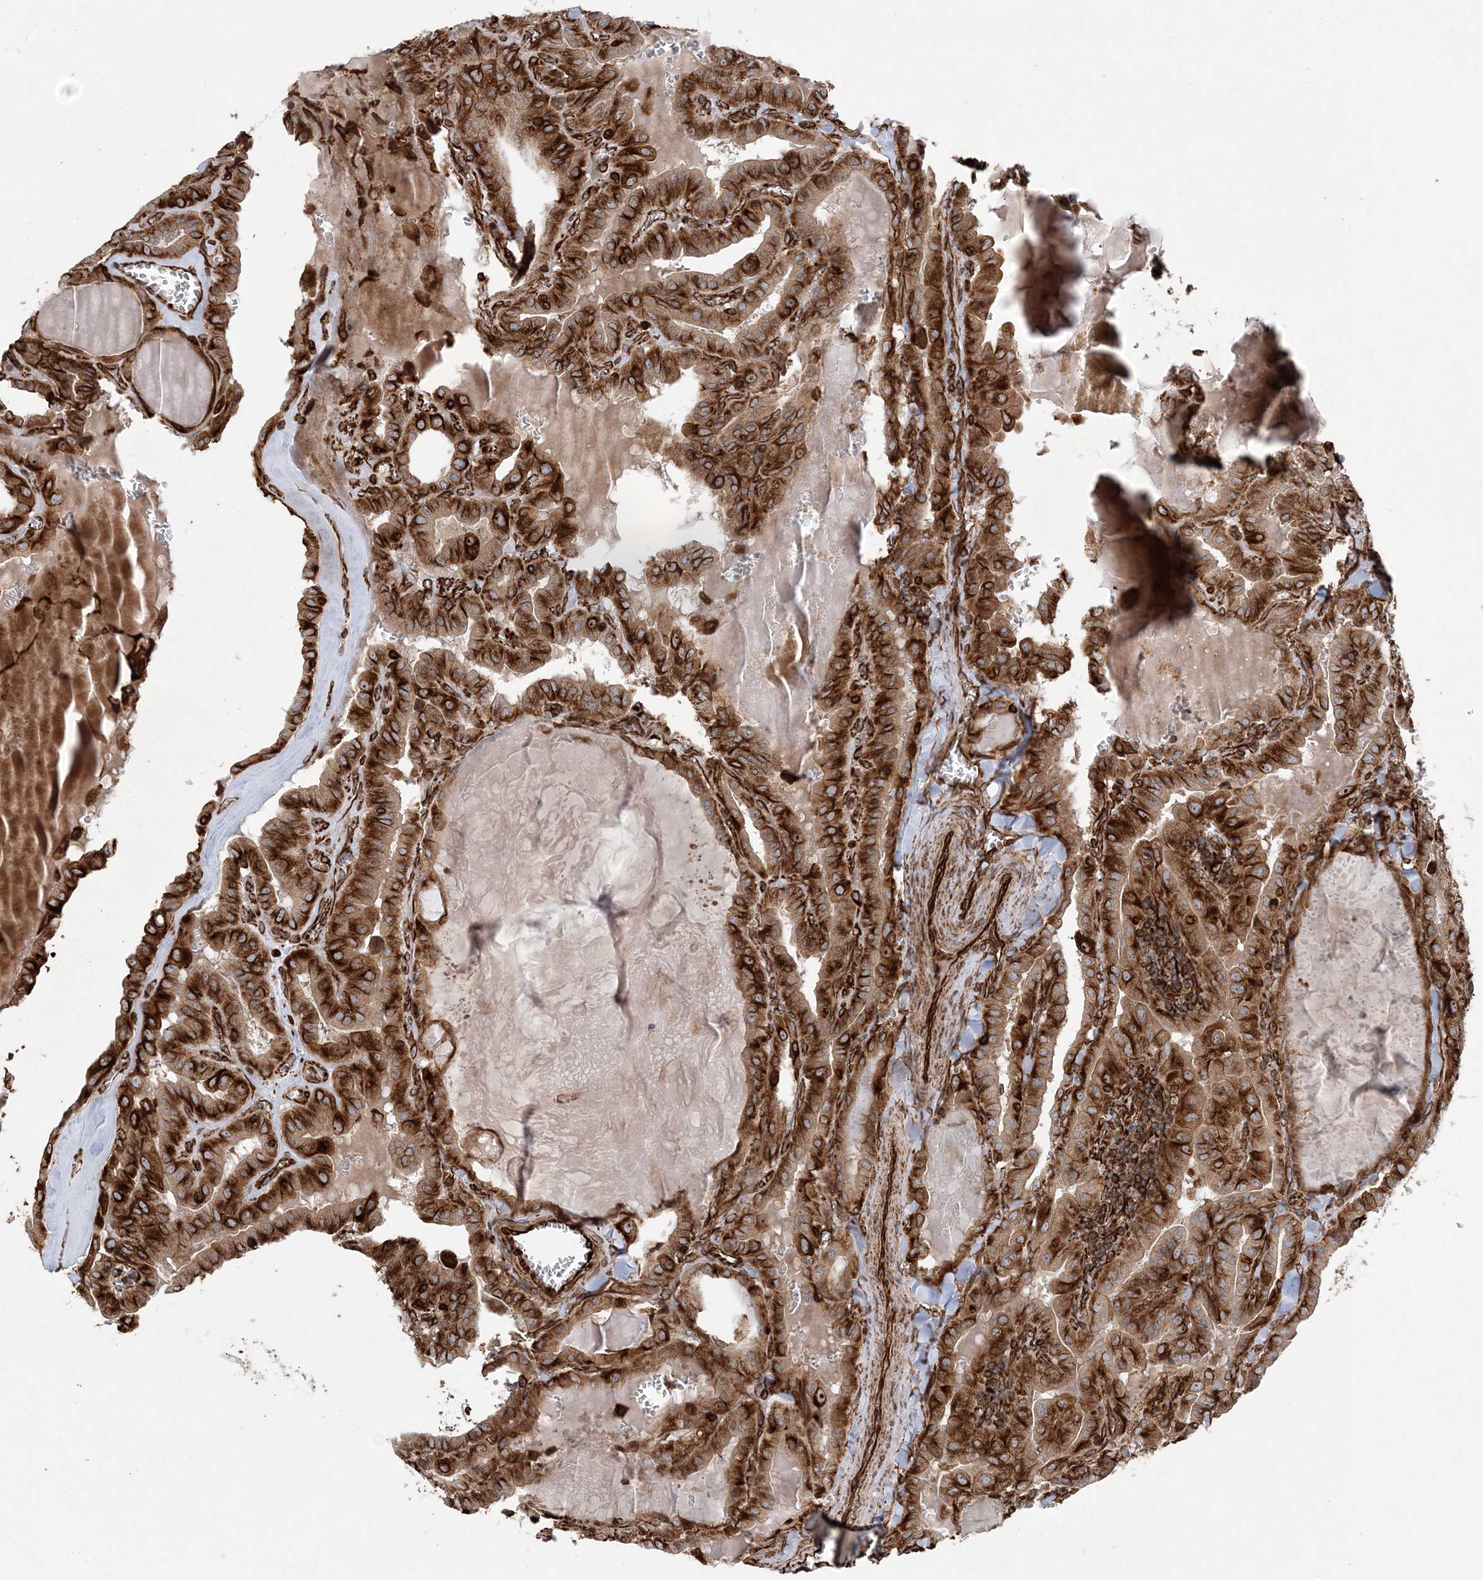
{"staining": {"intensity": "strong", "quantity": ">75%", "location": "cytoplasmic/membranous"}, "tissue": "thyroid cancer", "cell_type": "Tumor cells", "image_type": "cancer", "snomed": [{"axis": "morphology", "description": "Papillary adenocarcinoma, NOS"}, {"axis": "topography", "description": "Thyroid gland"}], "caption": "Tumor cells reveal strong cytoplasmic/membranous staining in about >75% of cells in thyroid cancer (papillary adenocarcinoma).", "gene": "FAM114A2", "patient": {"sex": "male", "age": 52}}